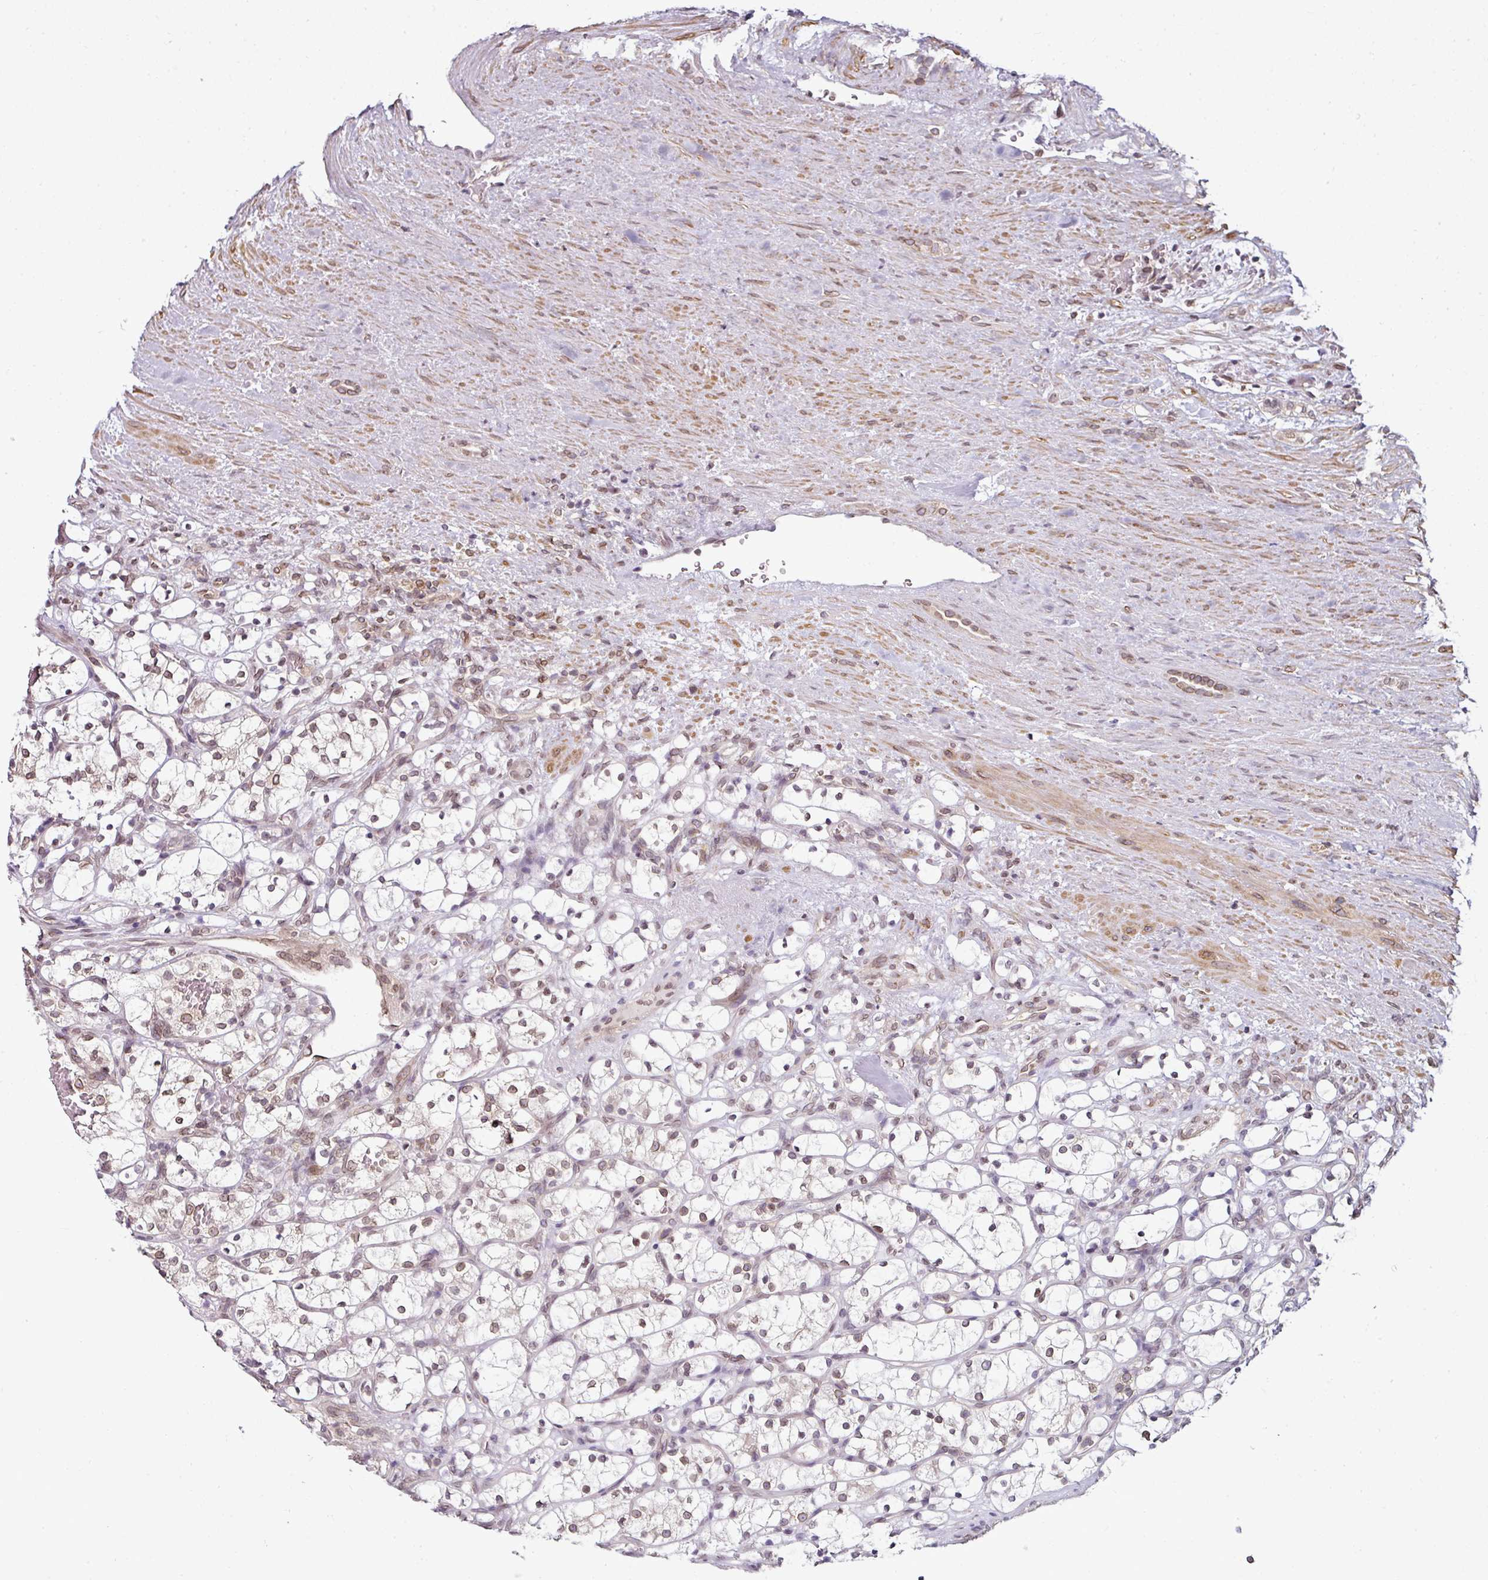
{"staining": {"intensity": "weak", "quantity": "25%-75%", "location": "nuclear"}, "tissue": "renal cancer", "cell_type": "Tumor cells", "image_type": "cancer", "snomed": [{"axis": "morphology", "description": "Adenocarcinoma, NOS"}, {"axis": "topography", "description": "Kidney"}], "caption": "Protein expression analysis of human renal cancer reveals weak nuclear positivity in approximately 25%-75% of tumor cells. The staining was performed using DAB to visualize the protein expression in brown, while the nuclei were stained in blue with hematoxylin (Magnification: 20x).", "gene": "RANGAP1", "patient": {"sex": "female", "age": 69}}